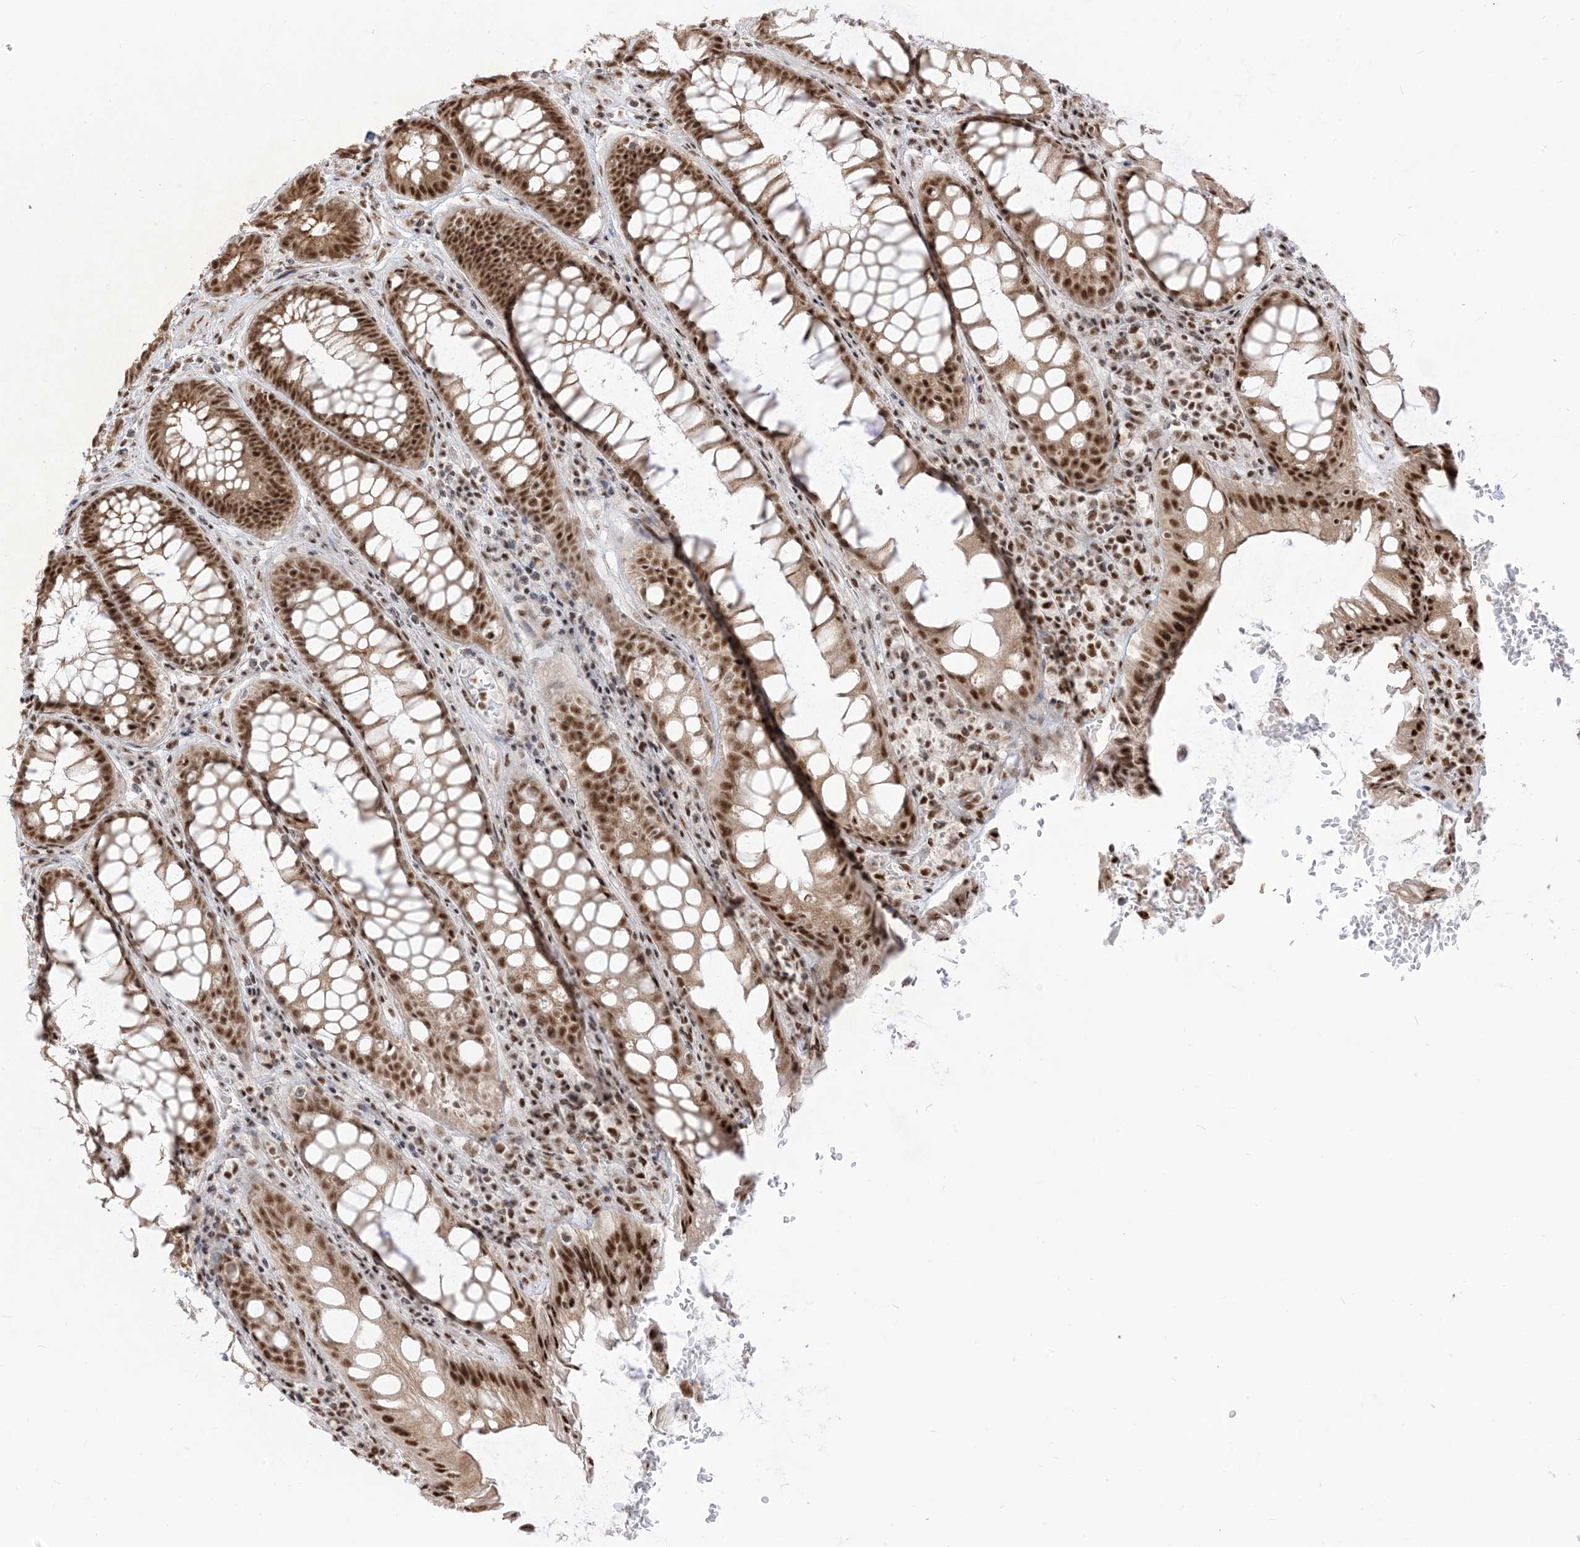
{"staining": {"intensity": "strong", "quantity": ">75%", "location": "cytoplasmic/membranous,nuclear"}, "tissue": "rectum", "cell_type": "Glandular cells", "image_type": "normal", "snomed": [{"axis": "morphology", "description": "Normal tissue, NOS"}, {"axis": "topography", "description": "Rectum"}], "caption": "Brown immunohistochemical staining in benign human rectum demonstrates strong cytoplasmic/membranous,nuclear expression in about >75% of glandular cells.", "gene": "ARGLU1", "patient": {"sex": "male", "age": 64}}